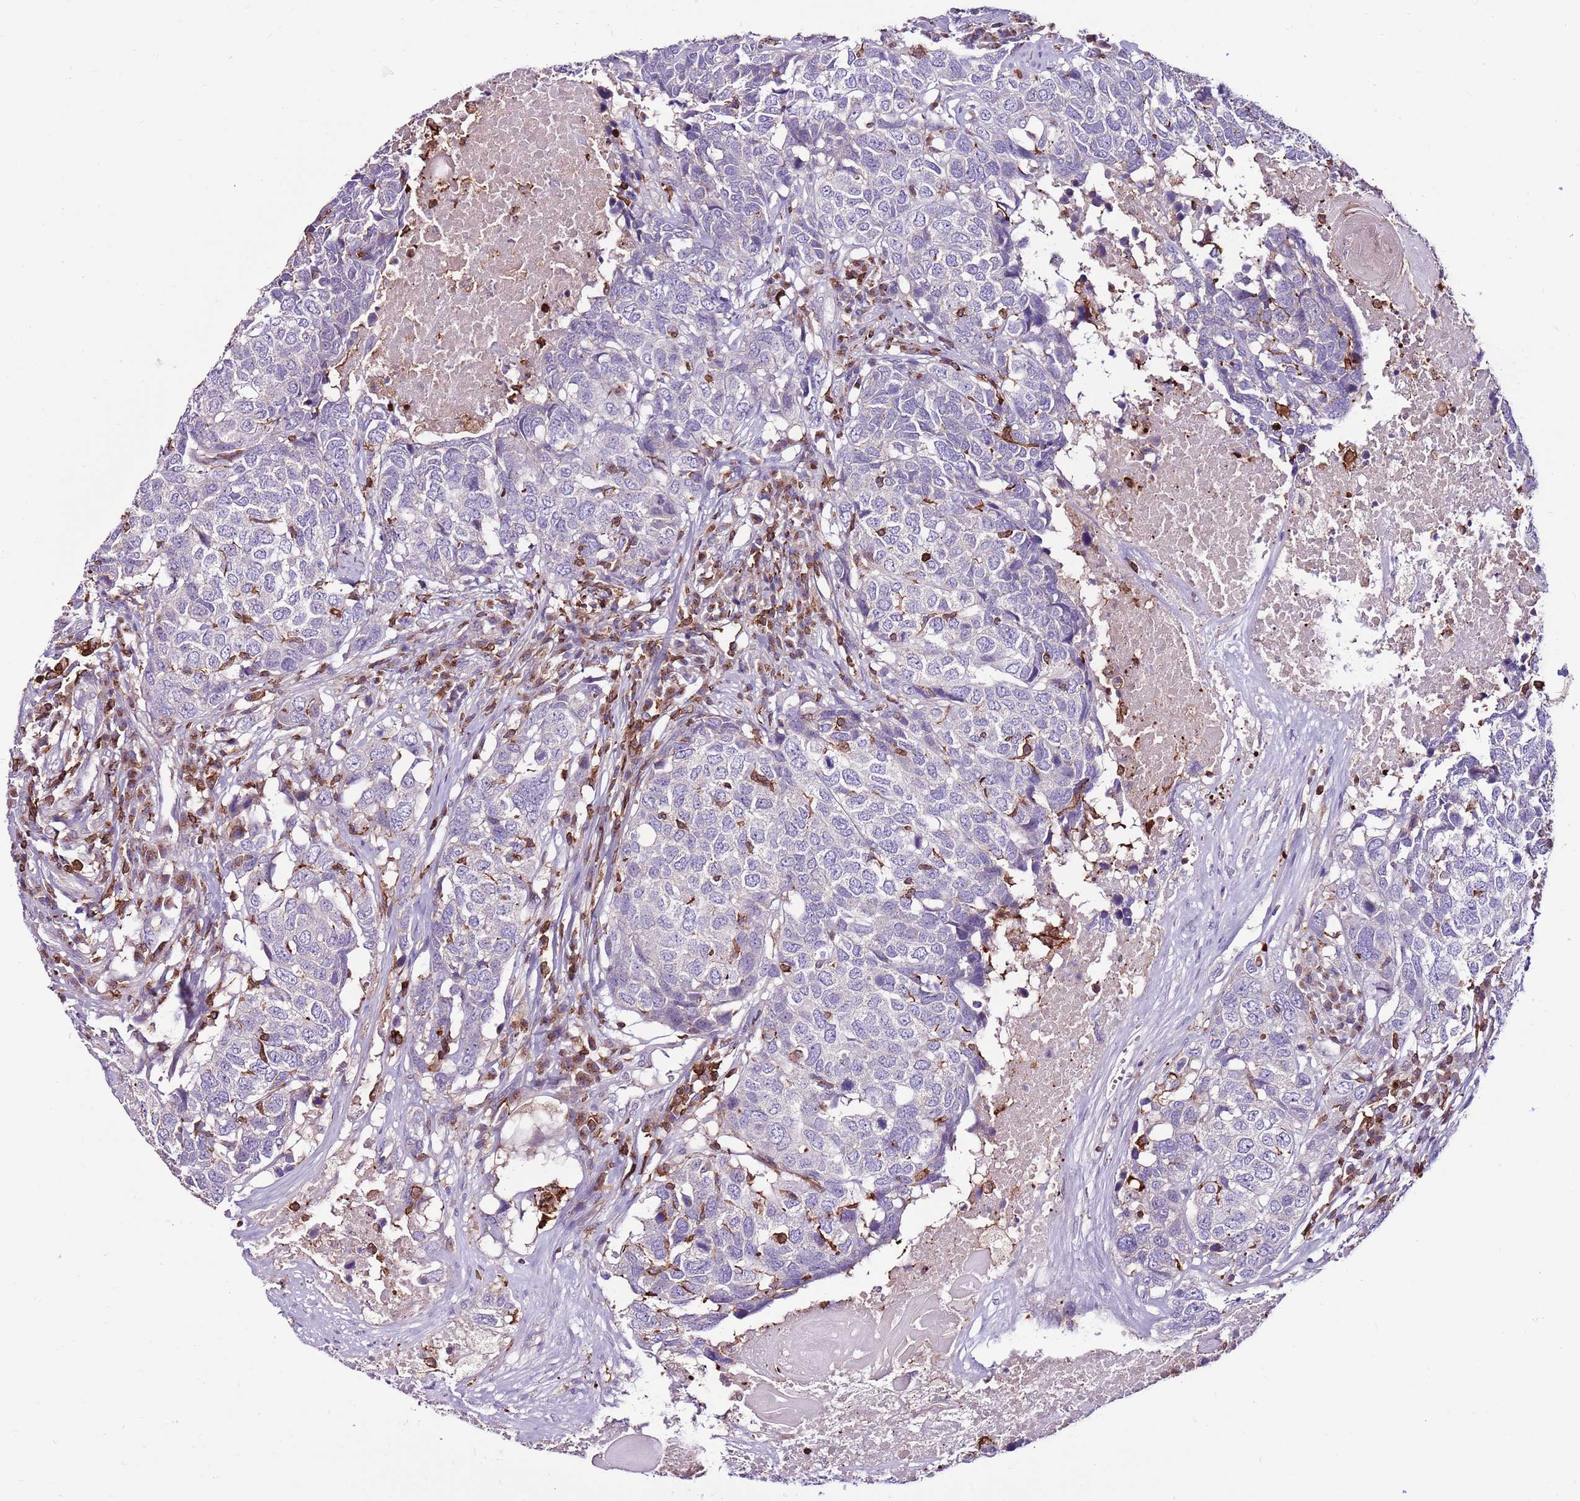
{"staining": {"intensity": "negative", "quantity": "none", "location": "none"}, "tissue": "head and neck cancer", "cell_type": "Tumor cells", "image_type": "cancer", "snomed": [{"axis": "morphology", "description": "Squamous cell carcinoma, NOS"}, {"axis": "topography", "description": "Head-Neck"}], "caption": "Micrograph shows no significant protein positivity in tumor cells of head and neck squamous cell carcinoma. (DAB (3,3'-diaminobenzidine) IHC visualized using brightfield microscopy, high magnification).", "gene": "ZSWIM1", "patient": {"sex": "male", "age": 66}}